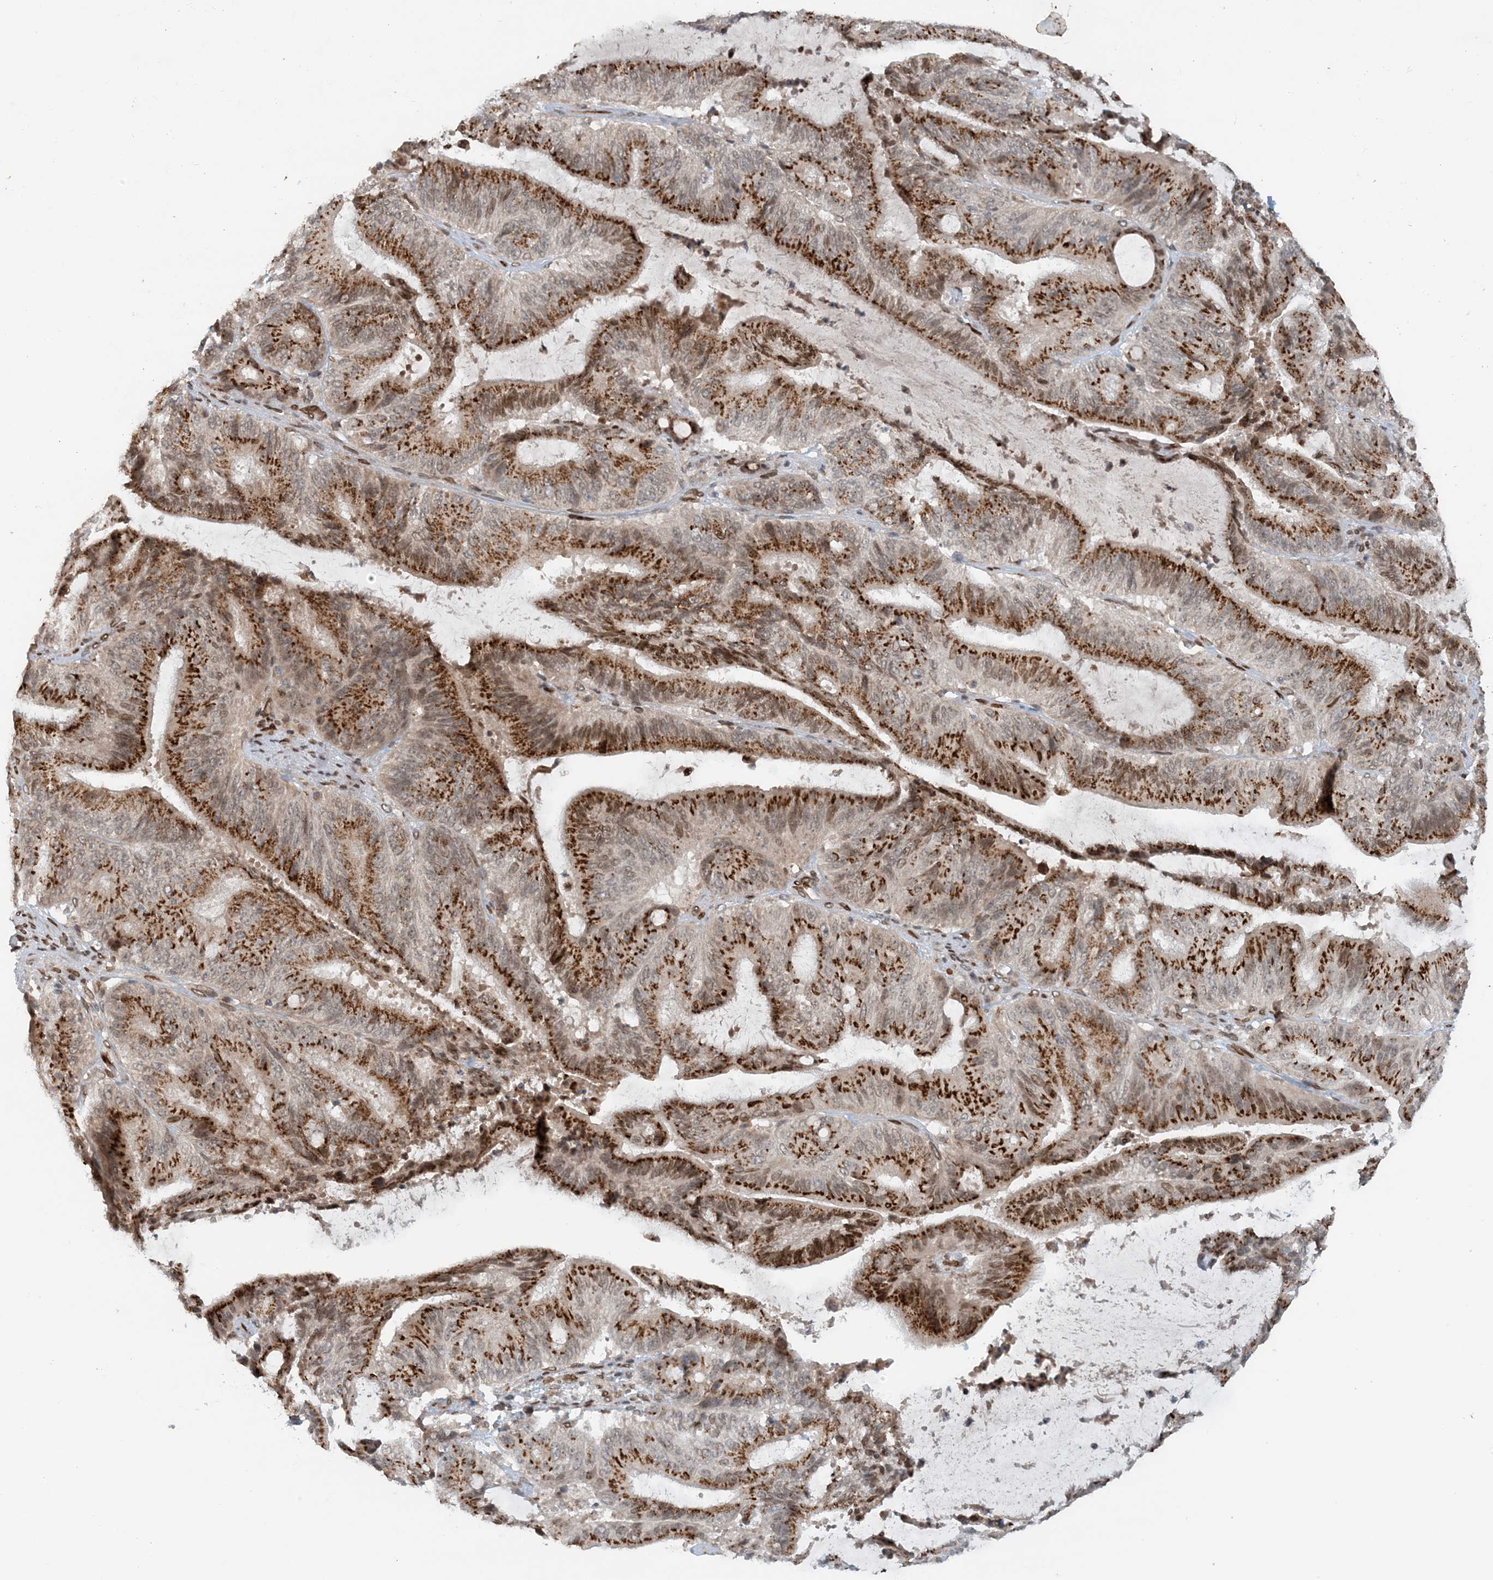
{"staining": {"intensity": "strong", "quantity": ">75%", "location": "cytoplasmic/membranous,nuclear"}, "tissue": "liver cancer", "cell_type": "Tumor cells", "image_type": "cancer", "snomed": [{"axis": "morphology", "description": "Normal tissue, NOS"}, {"axis": "morphology", "description": "Cholangiocarcinoma"}, {"axis": "topography", "description": "Liver"}, {"axis": "topography", "description": "Peripheral nerve tissue"}], "caption": "Protein staining demonstrates strong cytoplasmic/membranous and nuclear expression in approximately >75% of tumor cells in cholangiocarcinoma (liver).", "gene": "SLC35A2", "patient": {"sex": "female", "age": 73}}